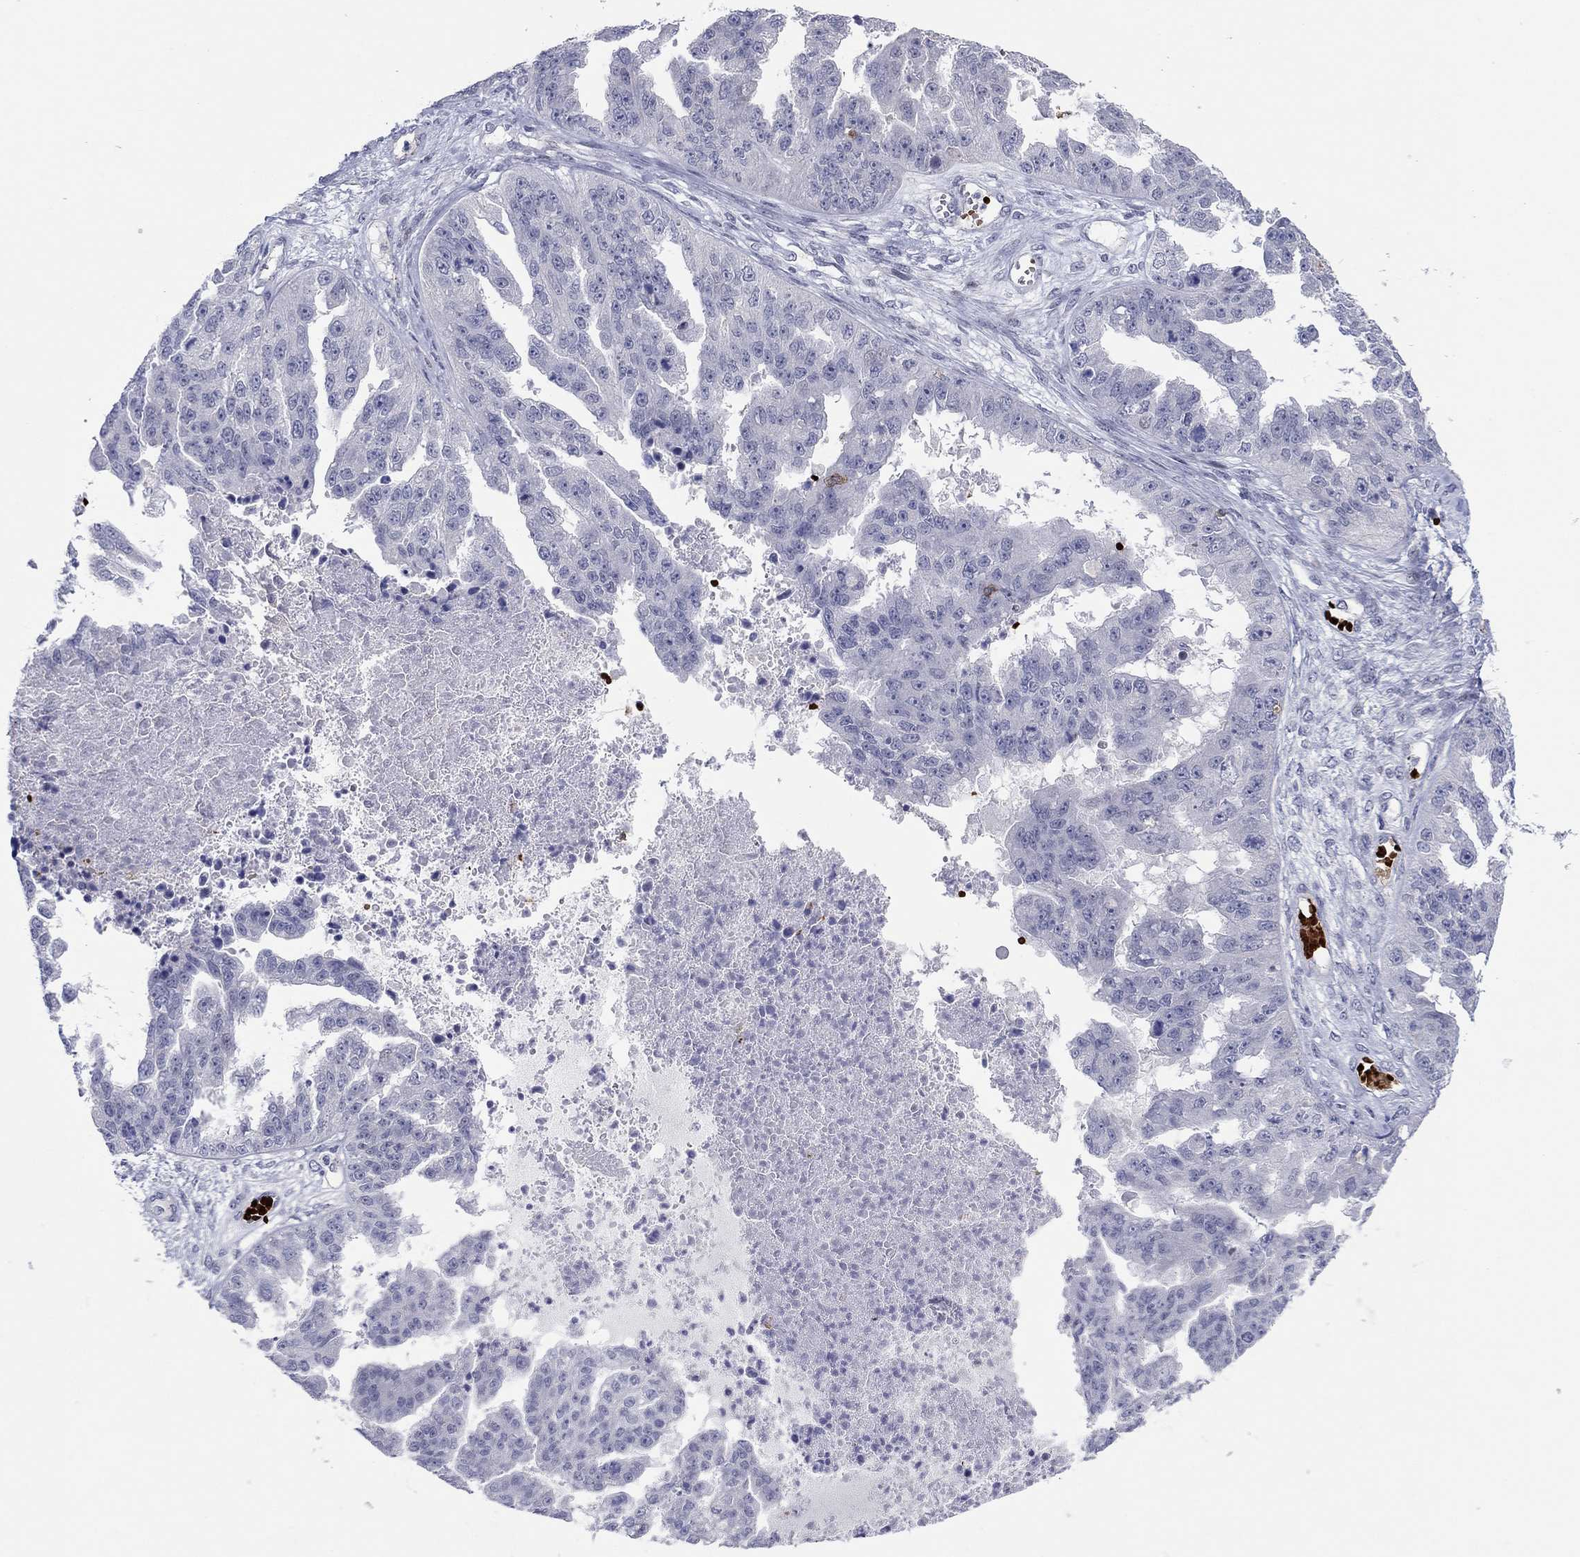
{"staining": {"intensity": "negative", "quantity": "none", "location": "none"}, "tissue": "ovarian cancer", "cell_type": "Tumor cells", "image_type": "cancer", "snomed": [{"axis": "morphology", "description": "Cystadenocarcinoma, serous, NOS"}, {"axis": "topography", "description": "Ovary"}], "caption": "This image is of serous cystadenocarcinoma (ovarian) stained with immunohistochemistry to label a protein in brown with the nuclei are counter-stained blue. There is no staining in tumor cells. The staining is performed using DAB (3,3'-diaminobenzidine) brown chromogen with nuclei counter-stained in using hematoxylin.", "gene": "ITGAE", "patient": {"sex": "female", "age": 58}}